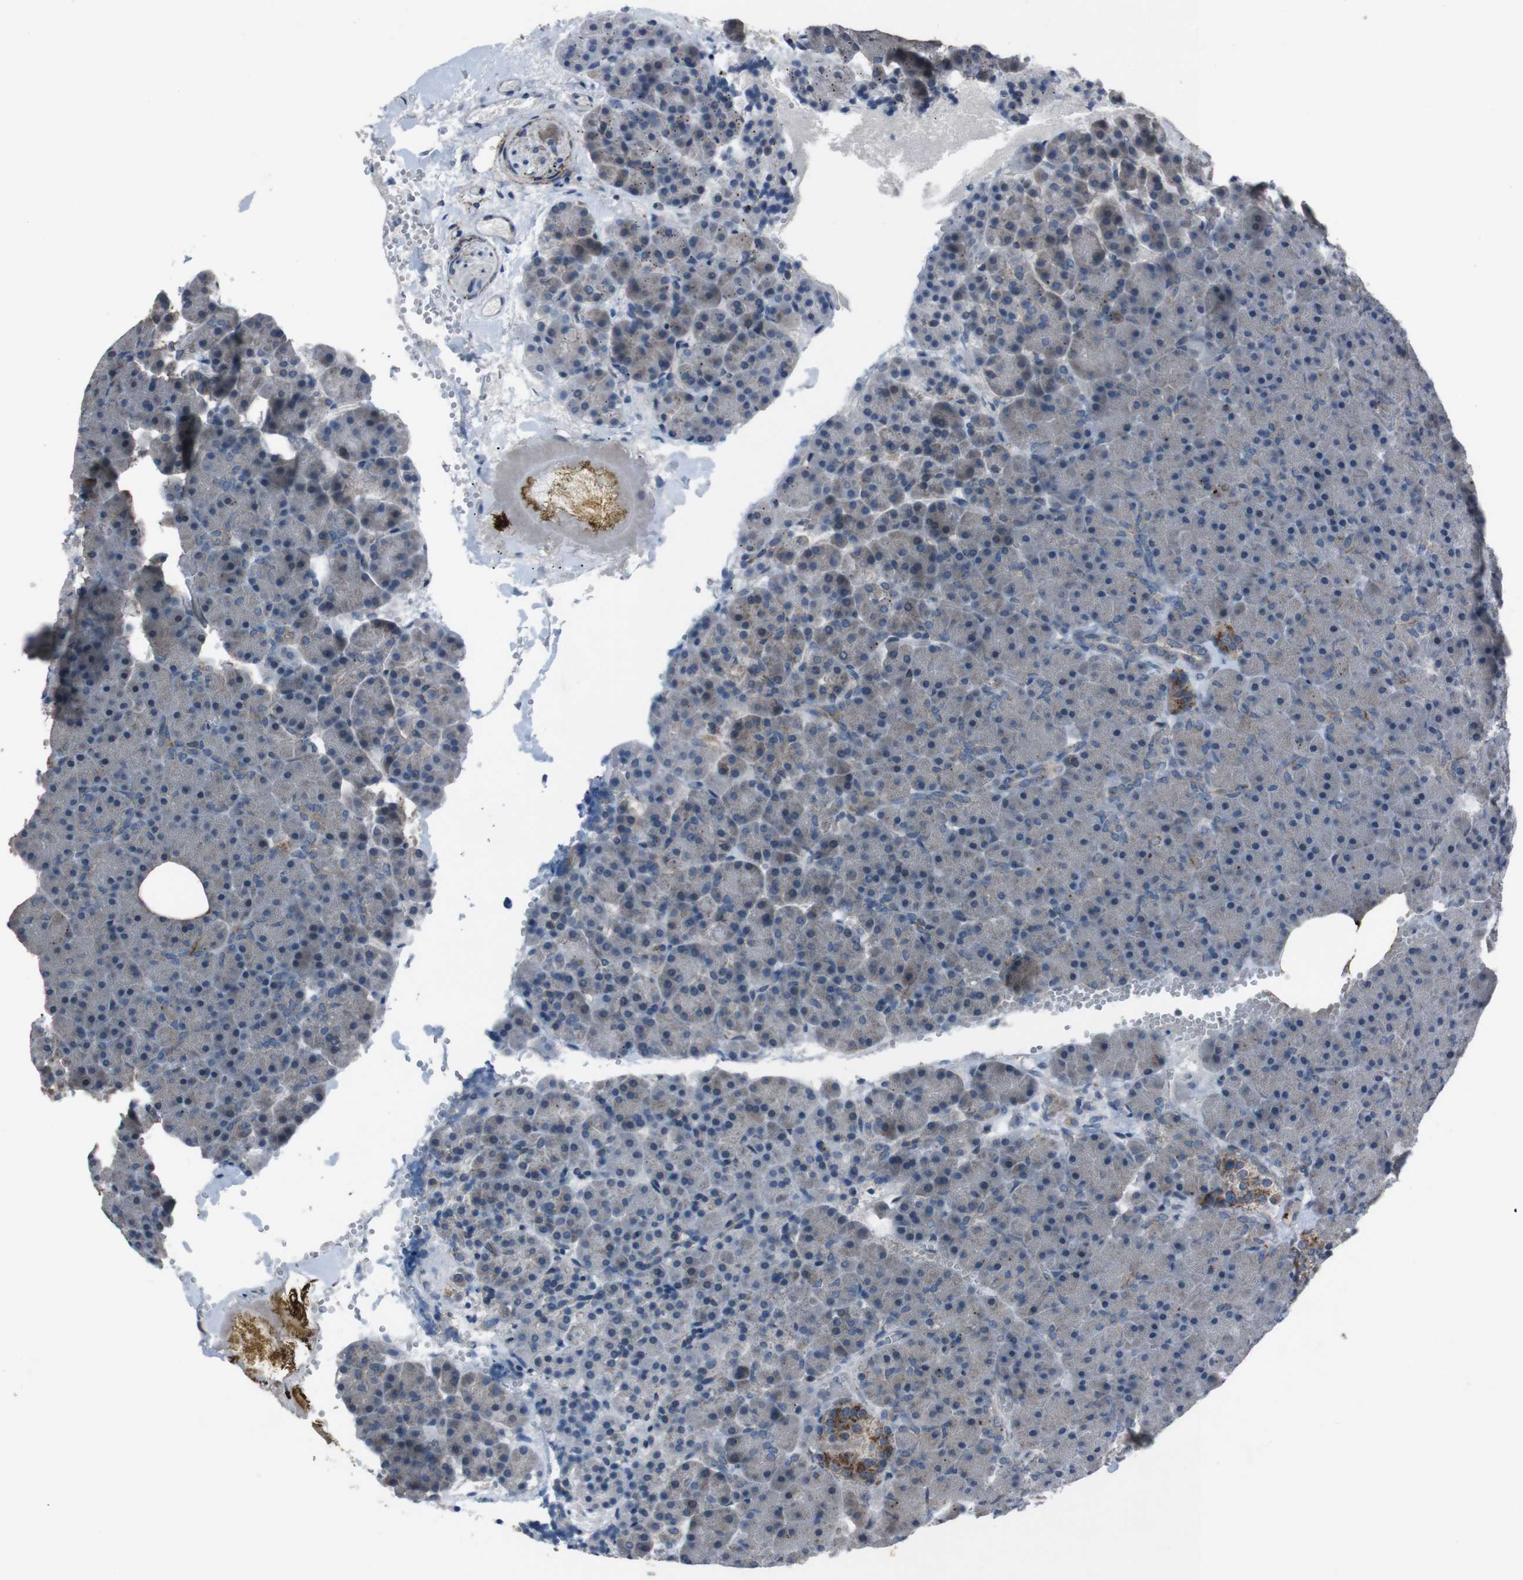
{"staining": {"intensity": "moderate", "quantity": "<25%", "location": "cytoplasmic/membranous"}, "tissue": "pancreas", "cell_type": "Exocrine glandular cells", "image_type": "normal", "snomed": [{"axis": "morphology", "description": "Normal tissue, NOS"}, {"axis": "topography", "description": "Pancreas"}], "caption": "Exocrine glandular cells demonstrate low levels of moderate cytoplasmic/membranous staining in approximately <25% of cells in normal human pancreas.", "gene": "EFNA5", "patient": {"sex": "female", "age": 35}}